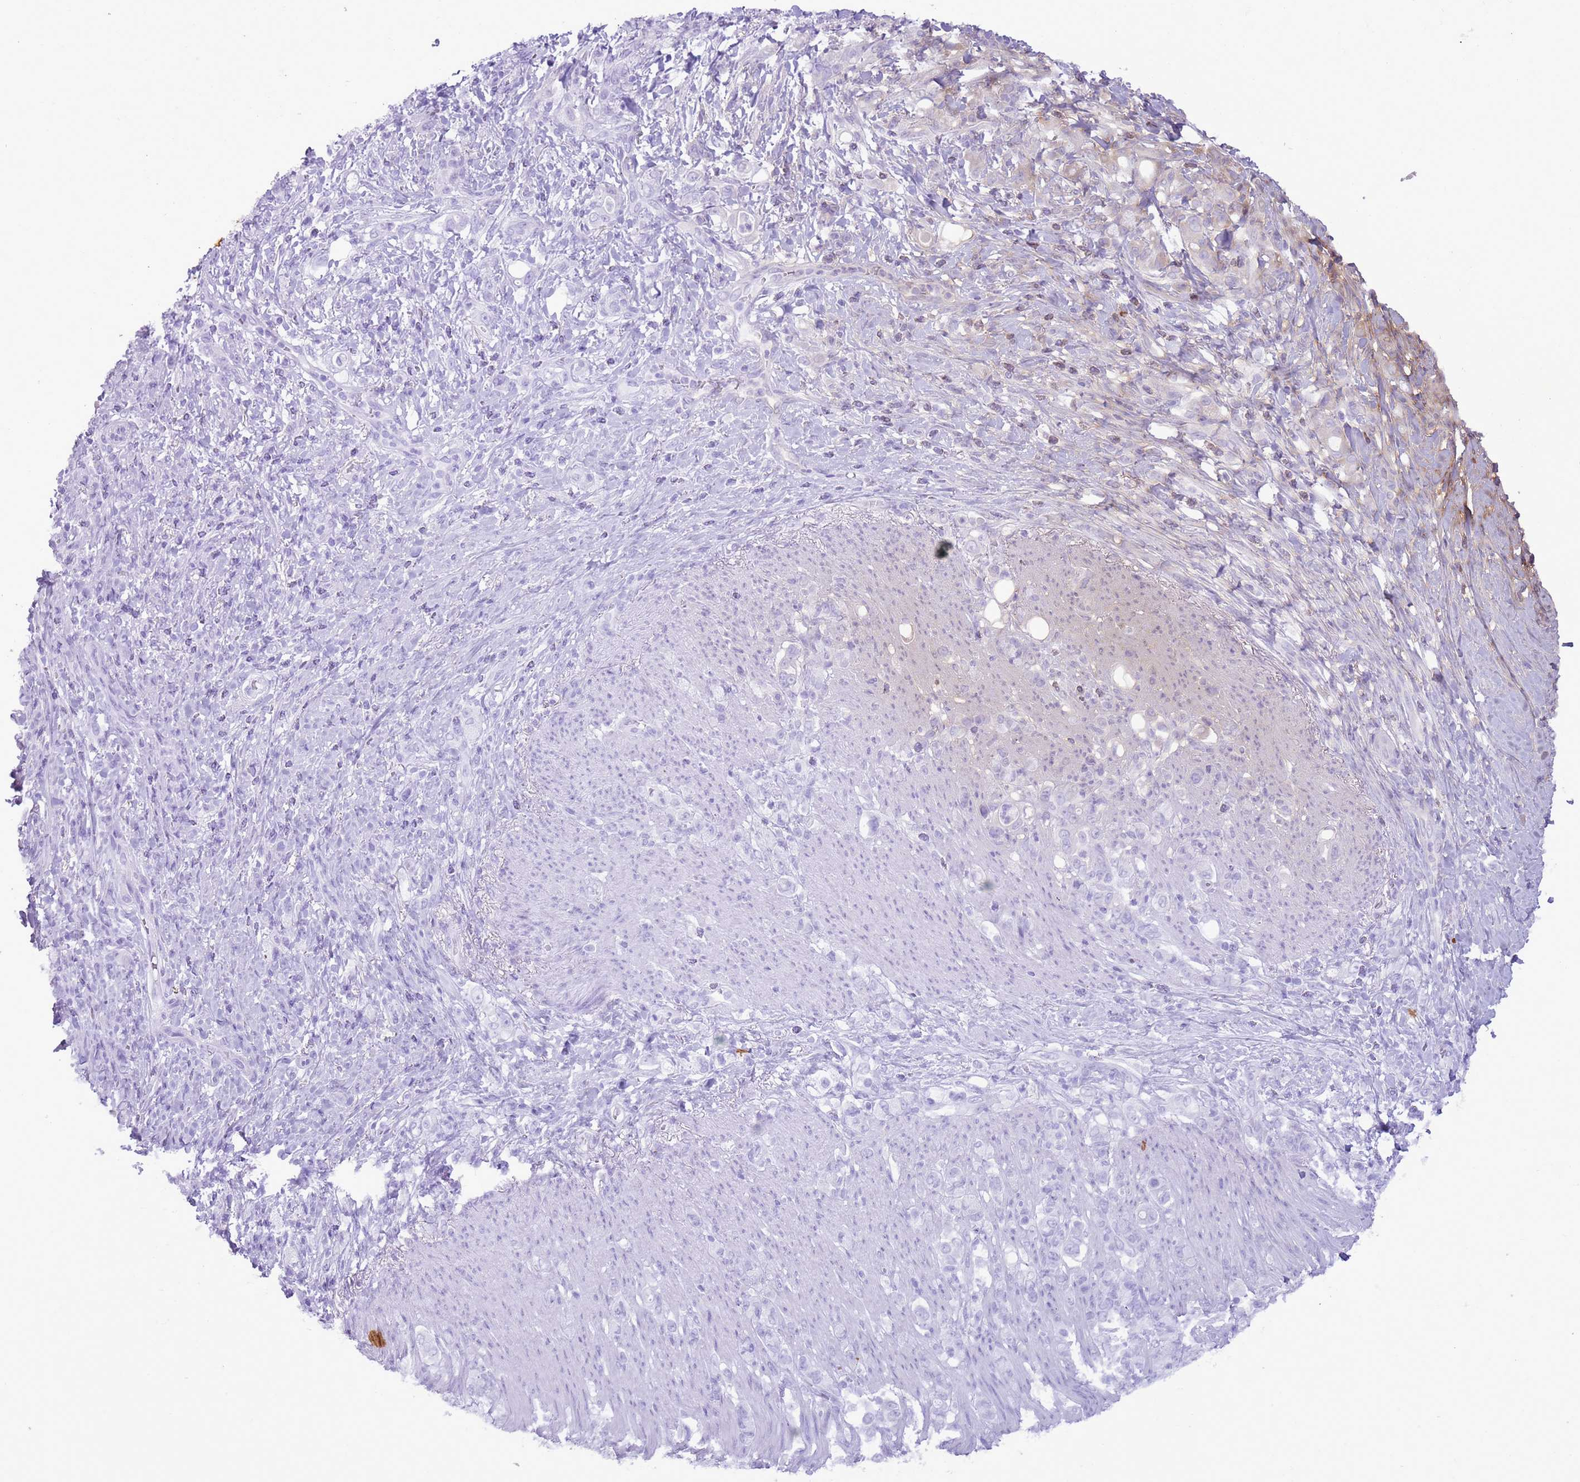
{"staining": {"intensity": "negative", "quantity": "none", "location": "none"}, "tissue": "stomach cancer", "cell_type": "Tumor cells", "image_type": "cancer", "snomed": [{"axis": "morphology", "description": "Normal tissue, NOS"}, {"axis": "morphology", "description": "Adenocarcinoma, NOS"}, {"axis": "topography", "description": "Stomach"}], "caption": "Adenocarcinoma (stomach) was stained to show a protein in brown. There is no significant positivity in tumor cells.", "gene": "GMNN", "patient": {"sex": "female", "age": 79}}